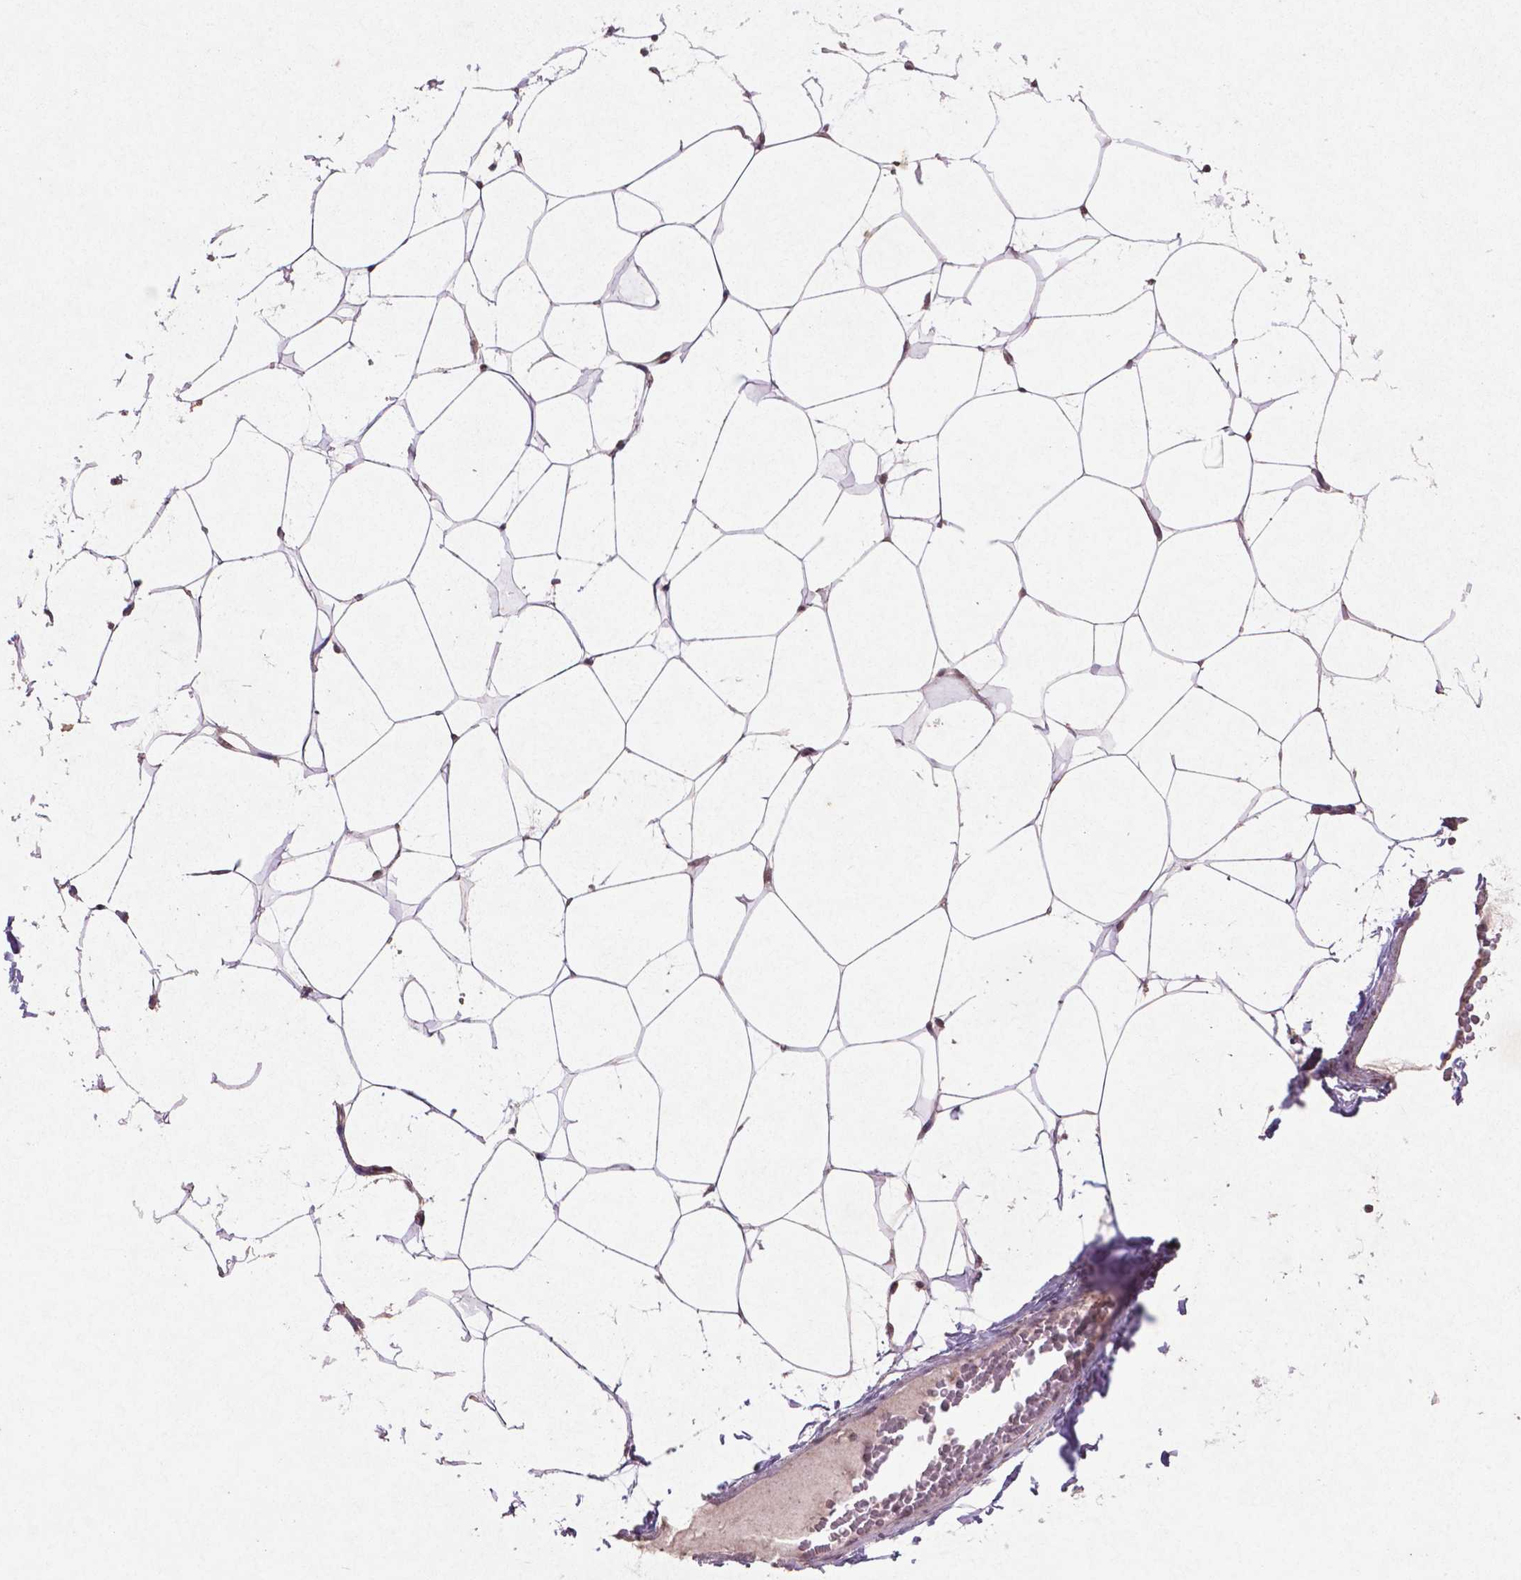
{"staining": {"intensity": "weak", "quantity": "<25%", "location": "cytoplasmic/membranous"}, "tissue": "breast", "cell_type": "Adipocytes", "image_type": "normal", "snomed": [{"axis": "morphology", "description": "Normal tissue, NOS"}, {"axis": "topography", "description": "Breast"}], "caption": "Adipocytes are negative for protein expression in unremarkable human breast. (Stains: DAB (3,3'-diaminobenzidine) IHC with hematoxylin counter stain, Microscopy: brightfield microscopy at high magnification).", "gene": "GLRX", "patient": {"sex": "female", "age": 32}}